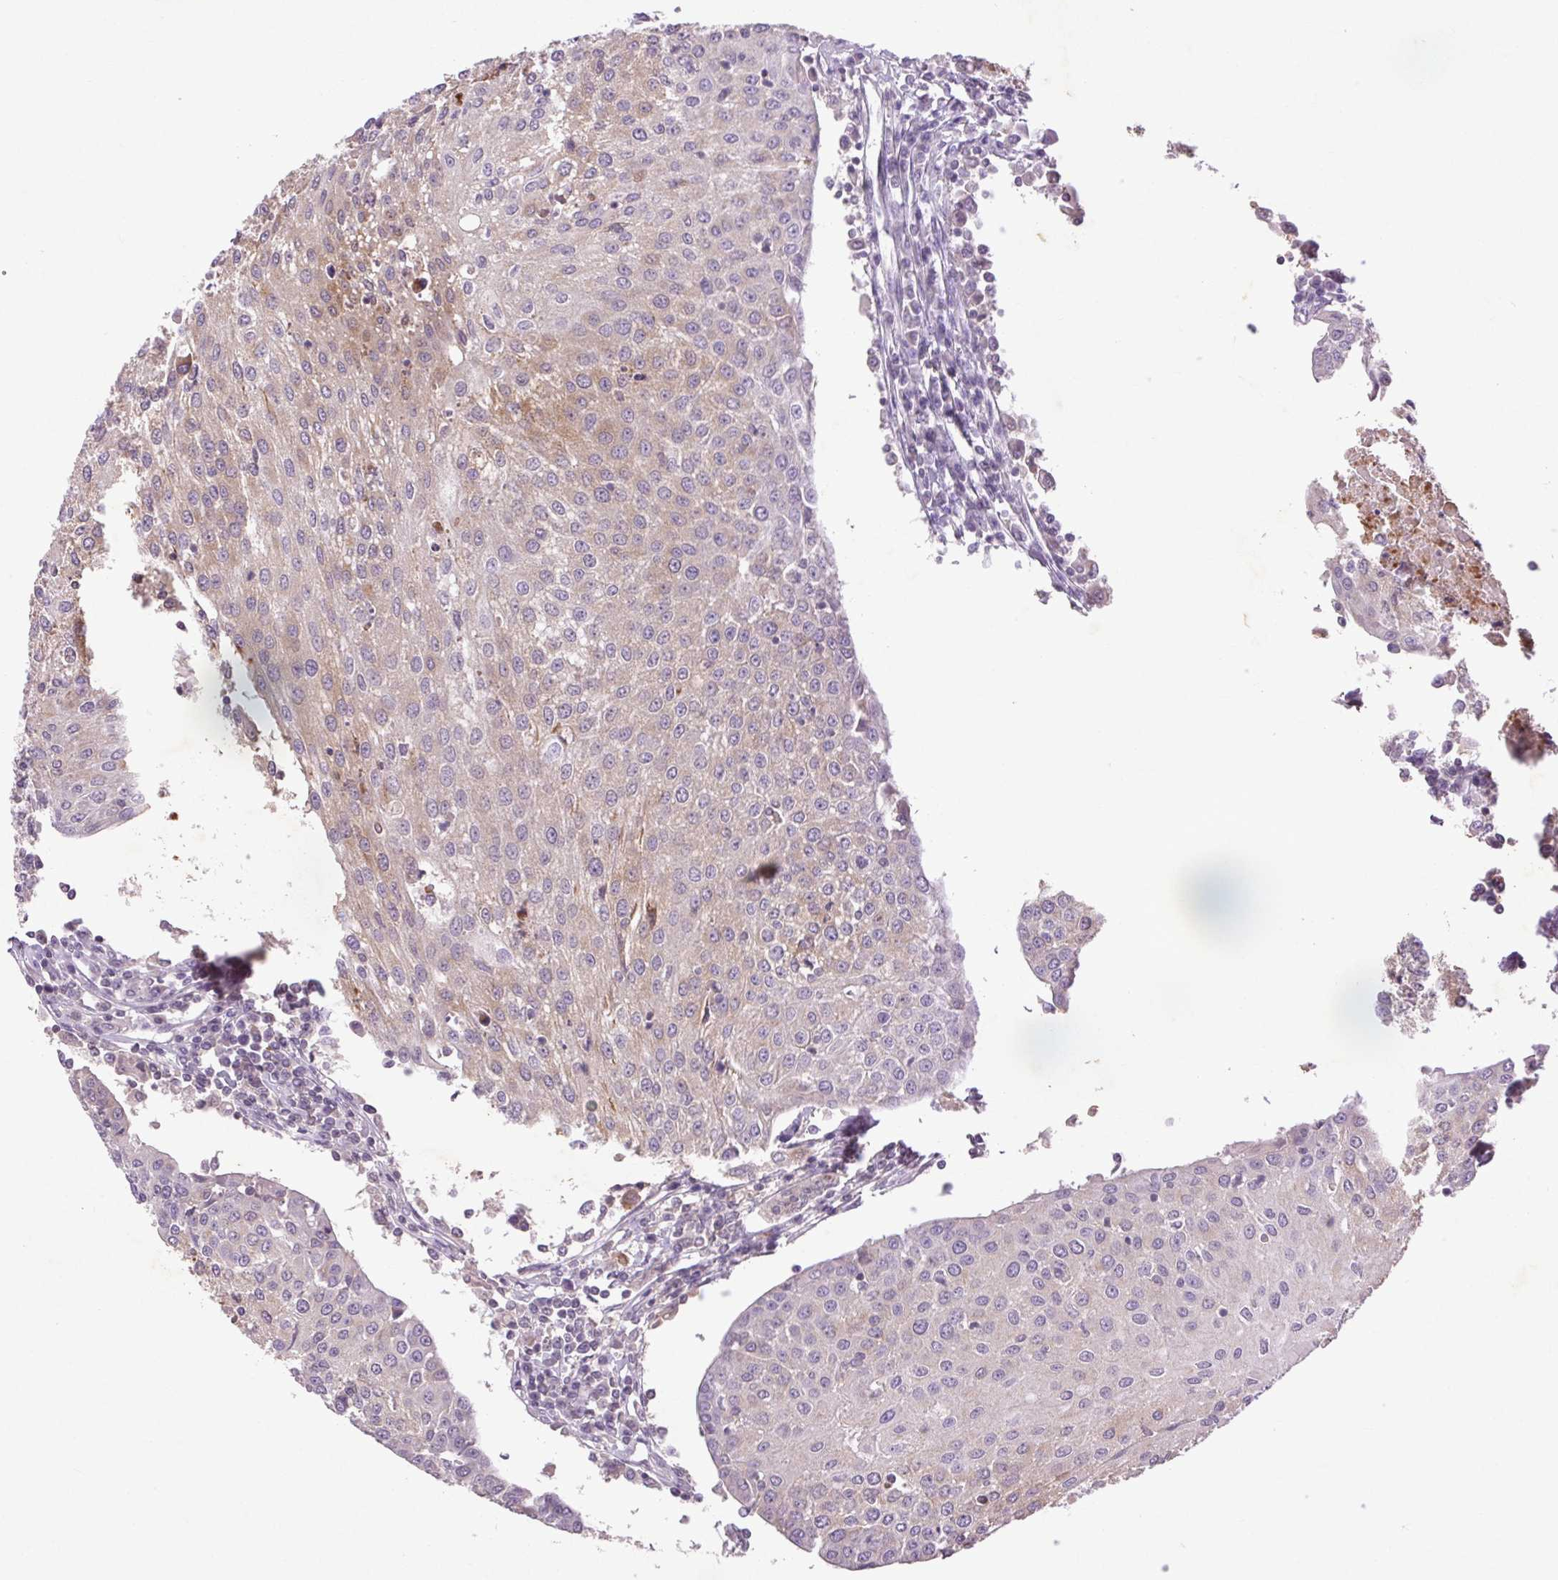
{"staining": {"intensity": "negative", "quantity": "none", "location": "none"}, "tissue": "urothelial cancer", "cell_type": "Tumor cells", "image_type": "cancer", "snomed": [{"axis": "morphology", "description": "Urothelial carcinoma, High grade"}, {"axis": "topography", "description": "Urinary bladder"}], "caption": "Human high-grade urothelial carcinoma stained for a protein using IHC displays no staining in tumor cells.", "gene": "FNDC7", "patient": {"sex": "female", "age": 85}}